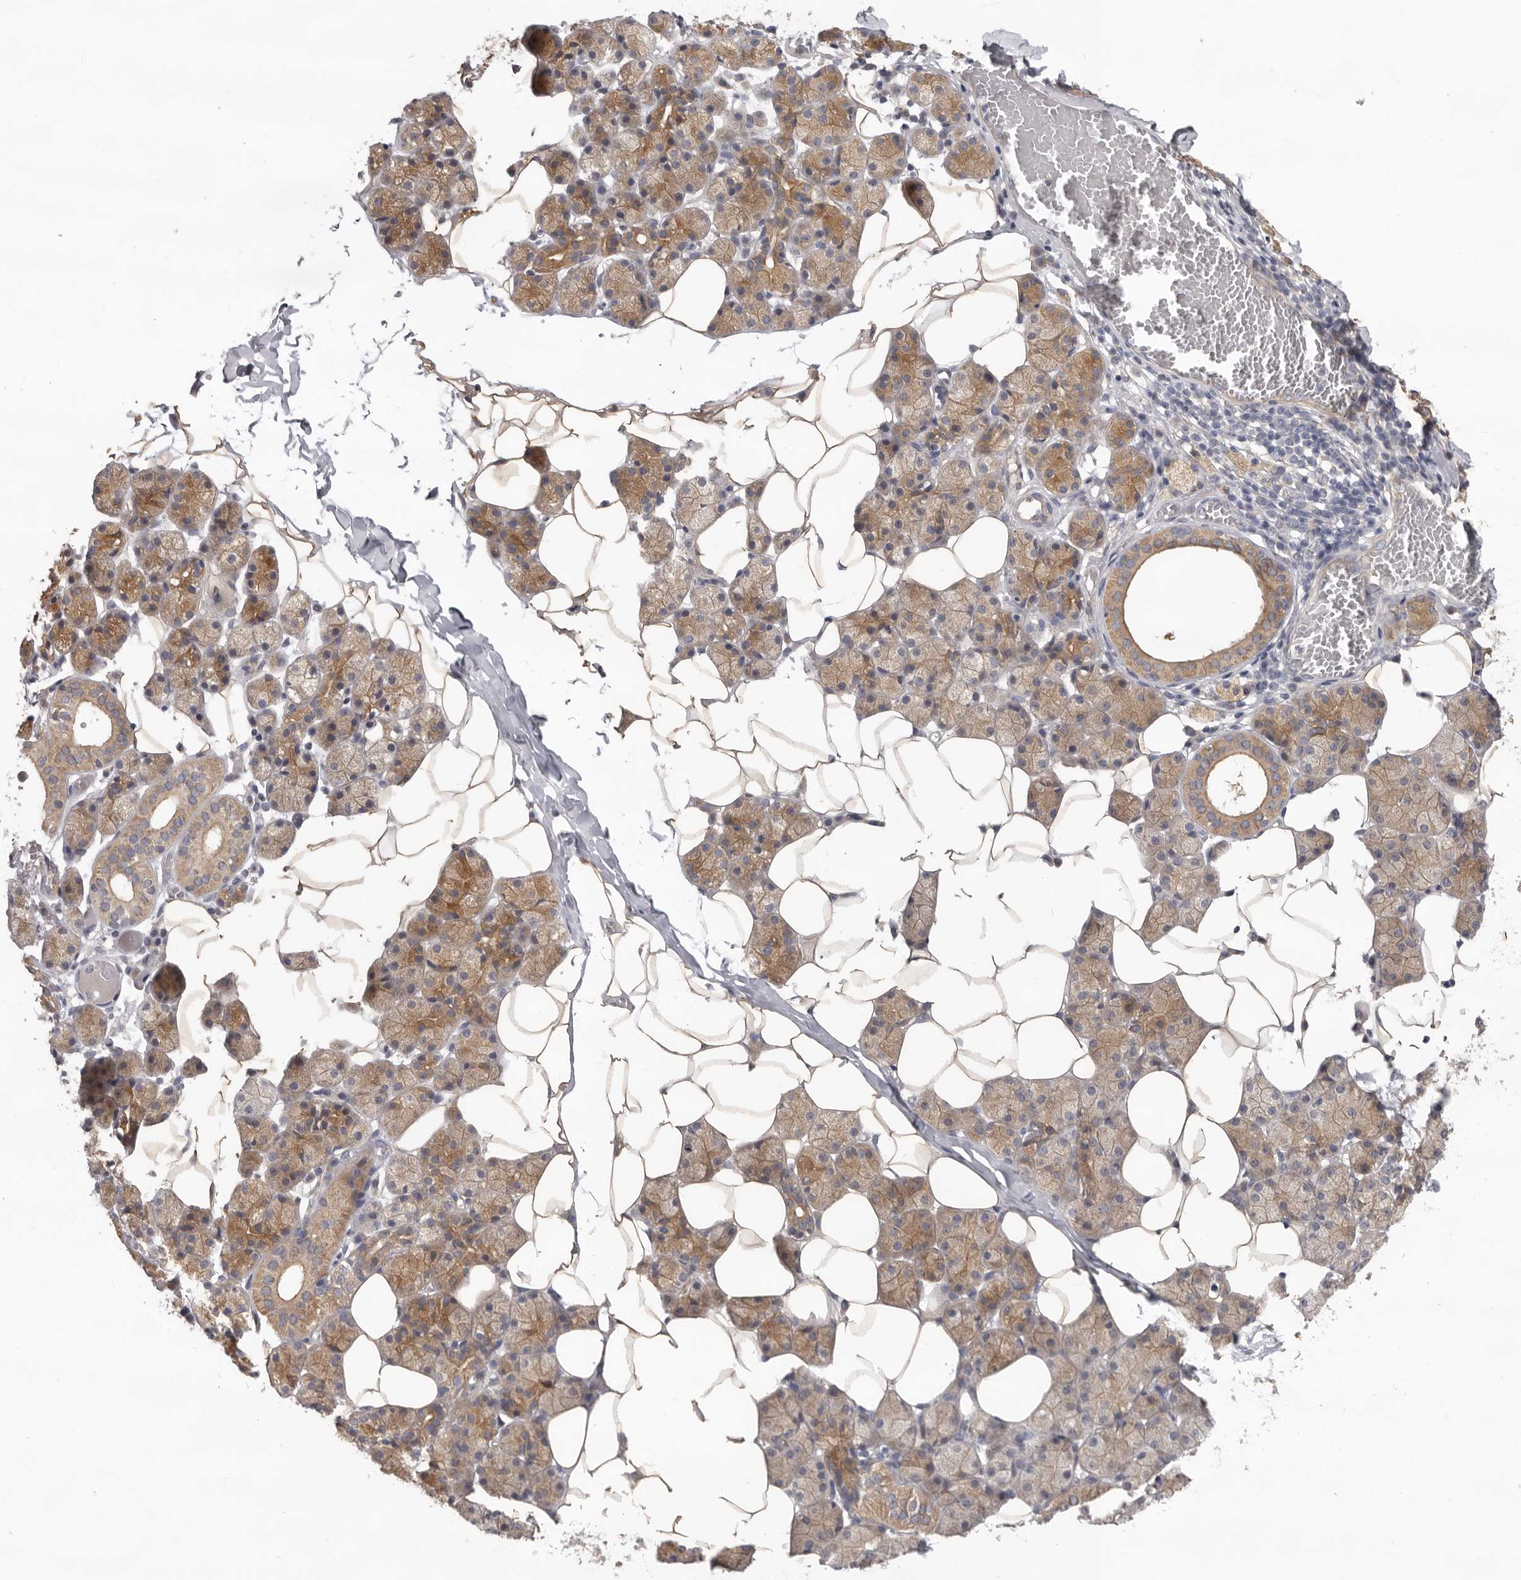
{"staining": {"intensity": "moderate", "quantity": "25%-75%", "location": "cytoplasmic/membranous"}, "tissue": "salivary gland", "cell_type": "Glandular cells", "image_type": "normal", "snomed": [{"axis": "morphology", "description": "Normal tissue, NOS"}, {"axis": "topography", "description": "Salivary gland"}], "caption": "DAB (3,3'-diaminobenzidine) immunohistochemical staining of normal salivary gland shows moderate cytoplasmic/membranous protein expression in approximately 25%-75% of glandular cells.", "gene": "HINT3", "patient": {"sex": "female", "age": 33}}